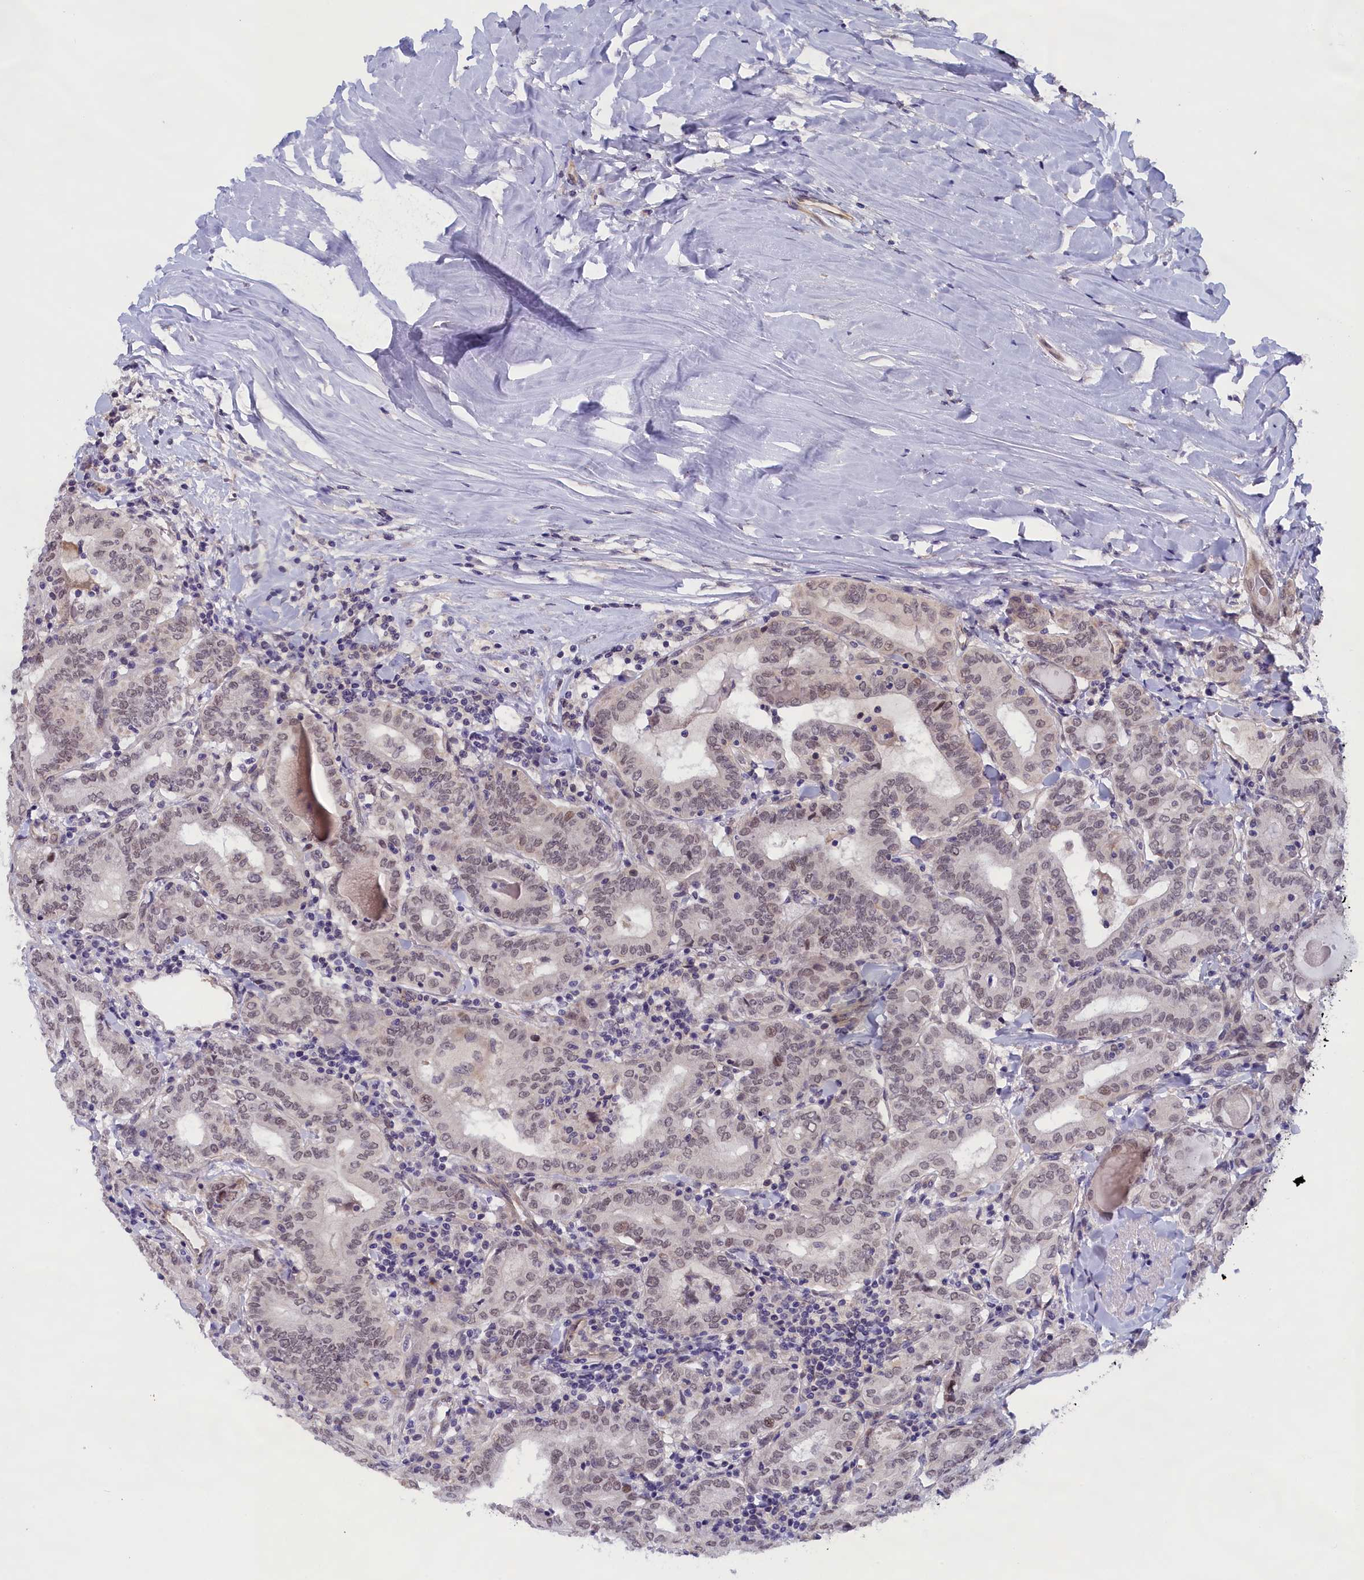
{"staining": {"intensity": "weak", "quantity": "25%-75%", "location": "nuclear"}, "tissue": "thyroid cancer", "cell_type": "Tumor cells", "image_type": "cancer", "snomed": [{"axis": "morphology", "description": "Papillary adenocarcinoma, NOS"}, {"axis": "topography", "description": "Thyroid gland"}], "caption": "Immunohistochemical staining of human thyroid papillary adenocarcinoma demonstrates weak nuclear protein staining in approximately 25%-75% of tumor cells.", "gene": "IGFALS", "patient": {"sex": "female", "age": 72}}